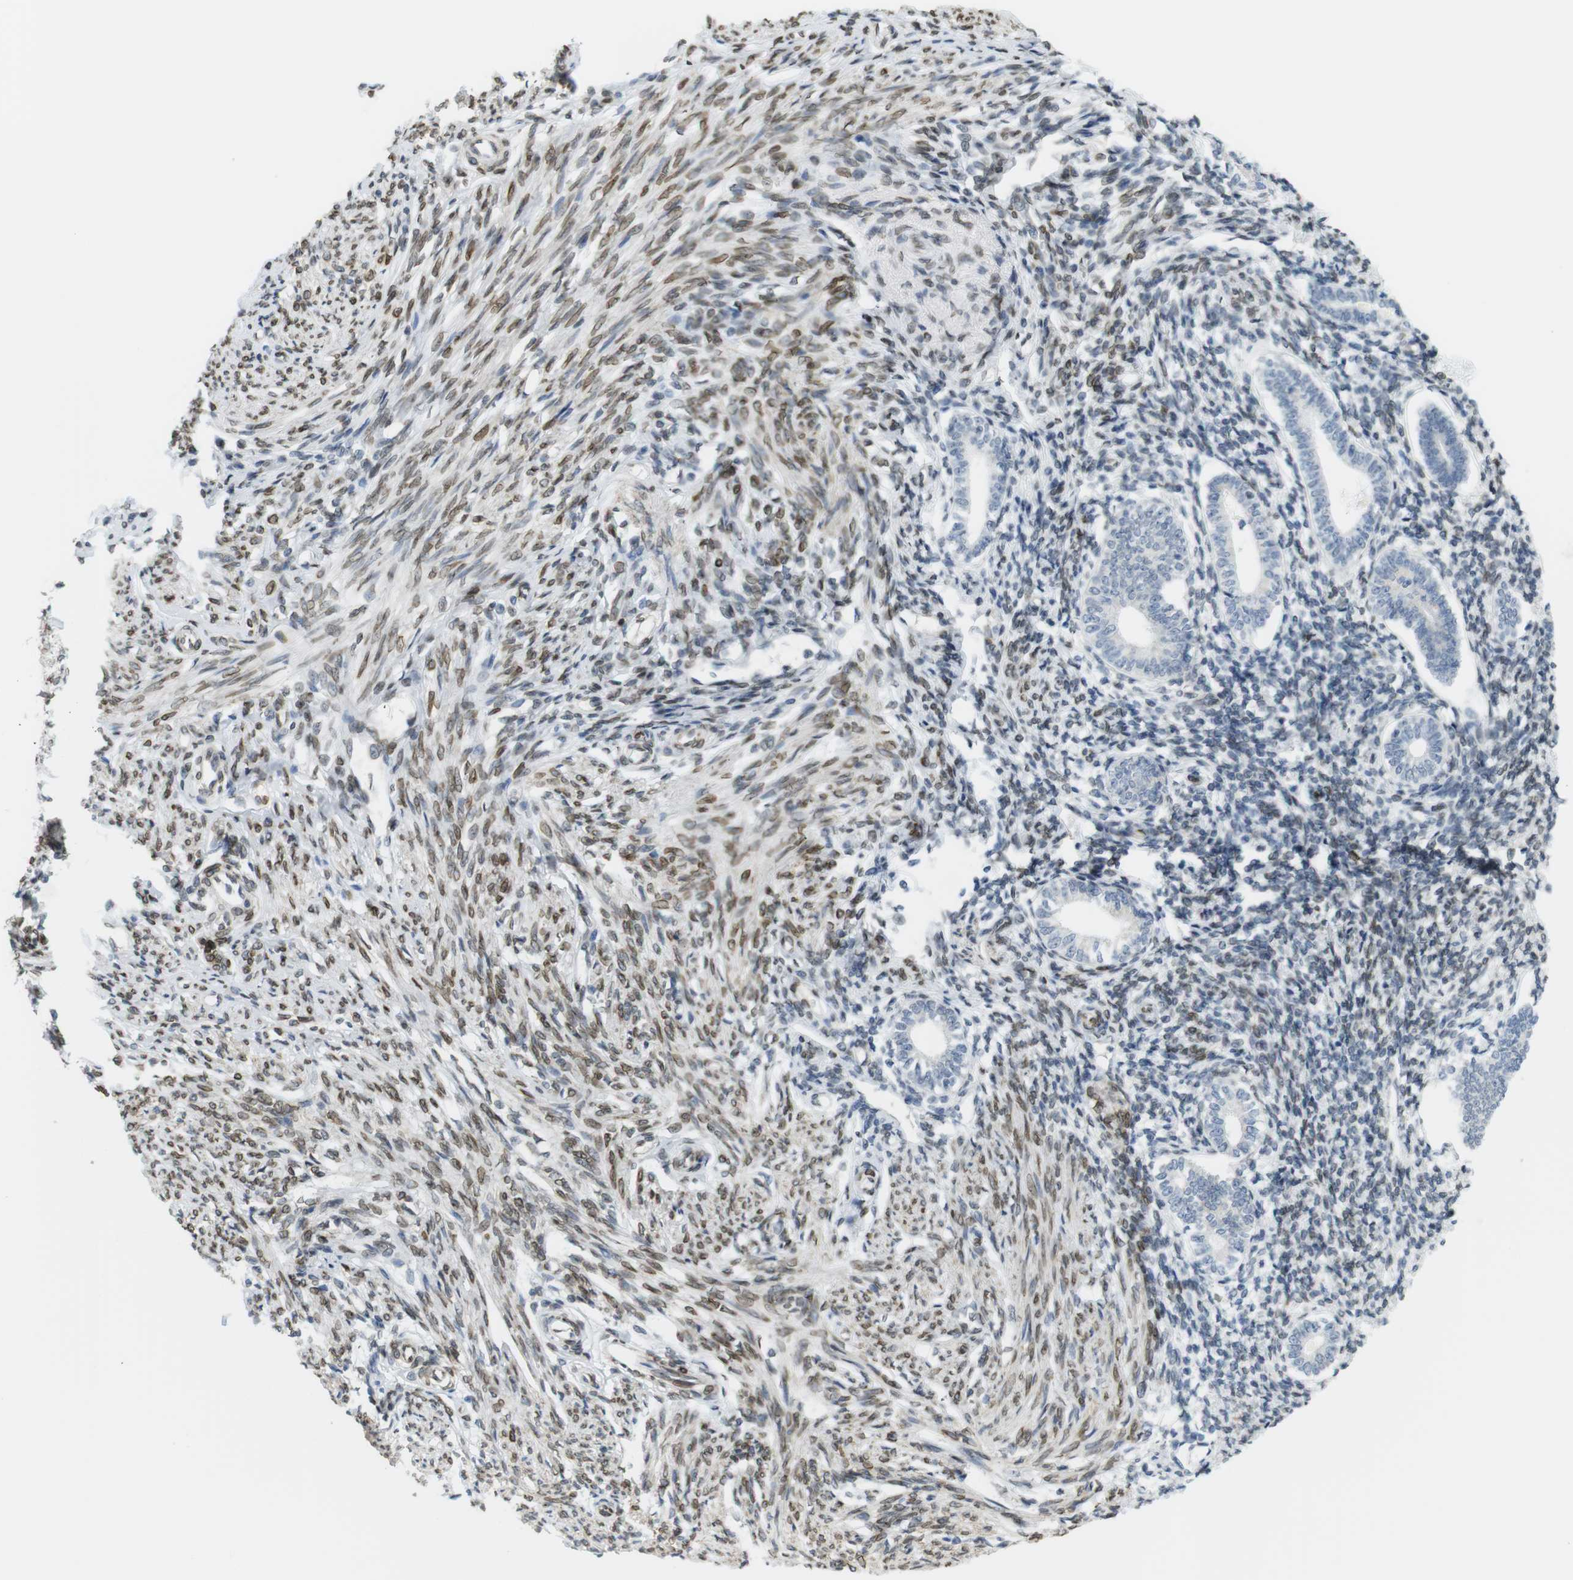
{"staining": {"intensity": "negative", "quantity": "none", "location": "none"}, "tissue": "endometrium", "cell_type": "Cells in endometrial stroma", "image_type": "normal", "snomed": [{"axis": "morphology", "description": "Normal tissue, NOS"}, {"axis": "topography", "description": "Endometrium"}], "caption": "DAB immunohistochemical staining of benign endometrium displays no significant staining in cells in endometrial stroma.", "gene": "ARL6IP6", "patient": {"sex": "female", "age": 71}}